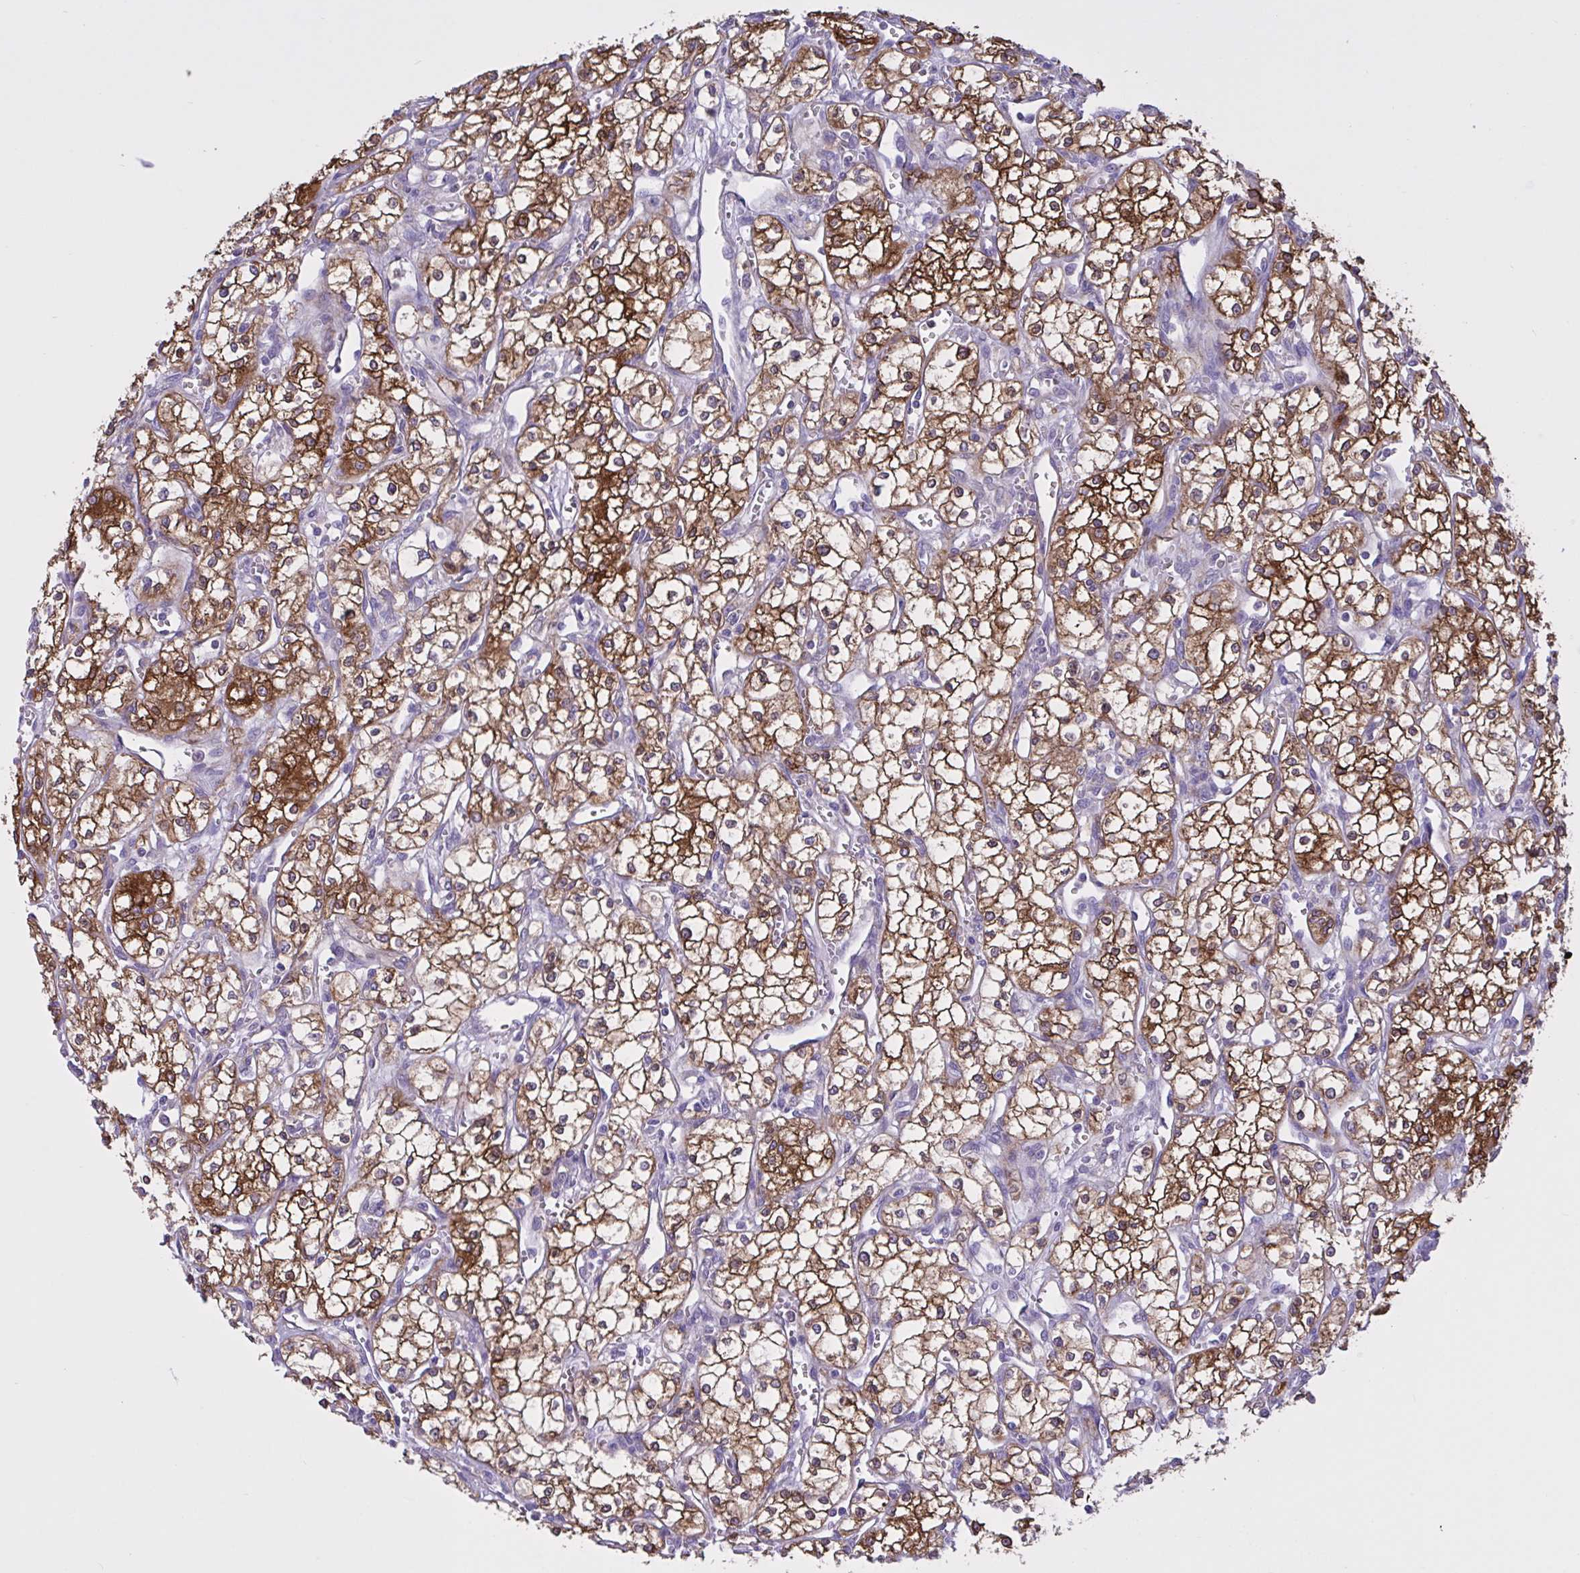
{"staining": {"intensity": "strong", "quantity": ">75%", "location": "cytoplasmic/membranous"}, "tissue": "renal cancer", "cell_type": "Tumor cells", "image_type": "cancer", "snomed": [{"axis": "morphology", "description": "Adenocarcinoma, NOS"}, {"axis": "topography", "description": "Kidney"}], "caption": "This is an image of IHC staining of renal adenocarcinoma, which shows strong staining in the cytoplasmic/membranous of tumor cells.", "gene": "OR51M1", "patient": {"sex": "male", "age": 59}}